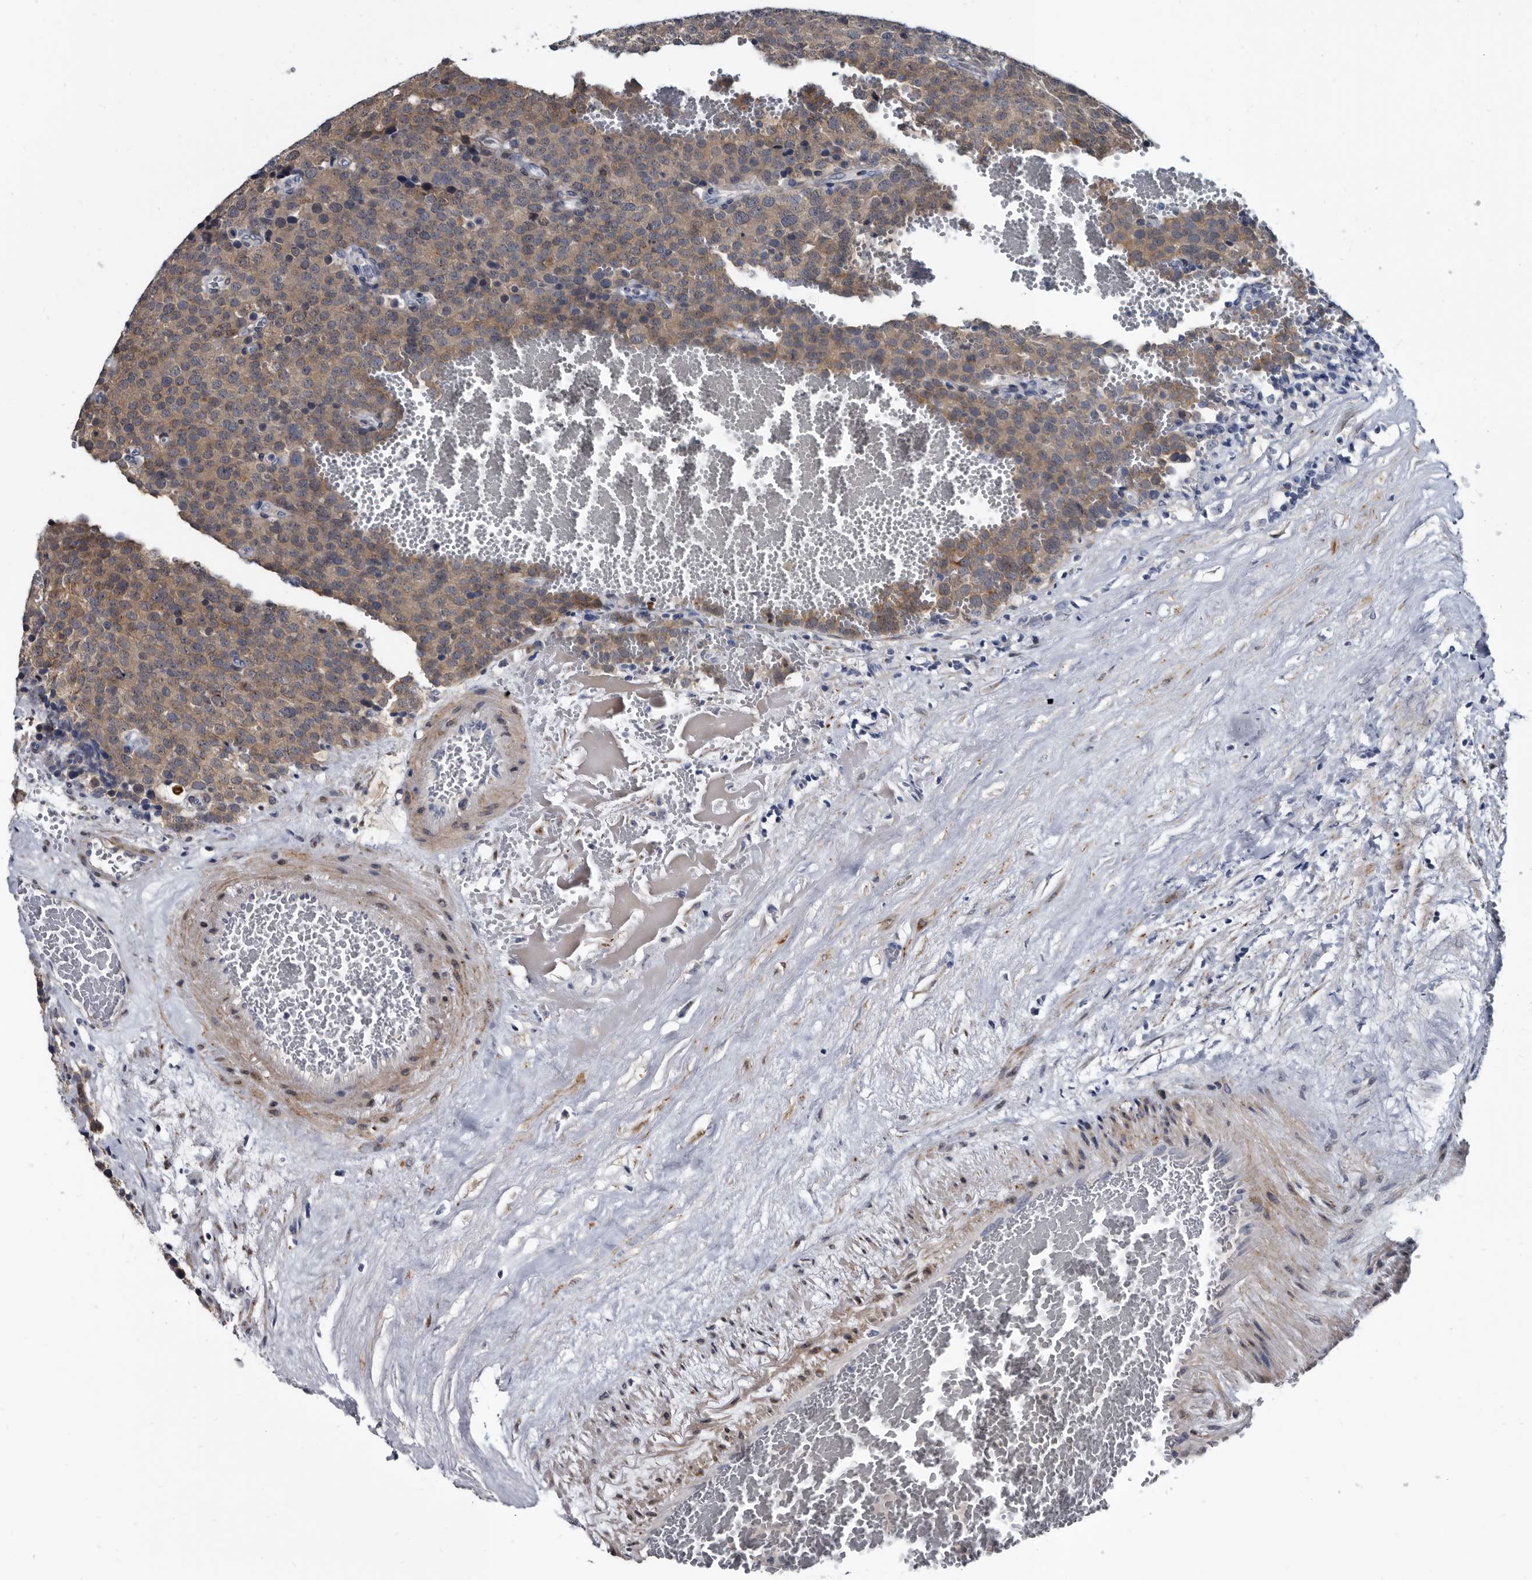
{"staining": {"intensity": "moderate", "quantity": "<25%", "location": "cytoplasmic/membranous"}, "tissue": "testis cancer", "cell_type": "Tumor cells", "image_type": "cancer", "snomed": [{"axis": "morphology", "description": "Seminoma, NOS"}, {"axis": "topography", "description": "Testis"}], "caption": "Protein expression analysis of human testis cancer (seminoma) reveals moderate cytoplasmic/membranous staining in approximately <25% of tumor cells. The staining was performed using DAB (3,3'-diaminobenzidine) to visualize the protein expression in brown, while the nuclei were stained in blue with hematoxylin (Magnification: 20x).", "gene": "PRSS8", "patient": {"sex": "male", "age": 71}}